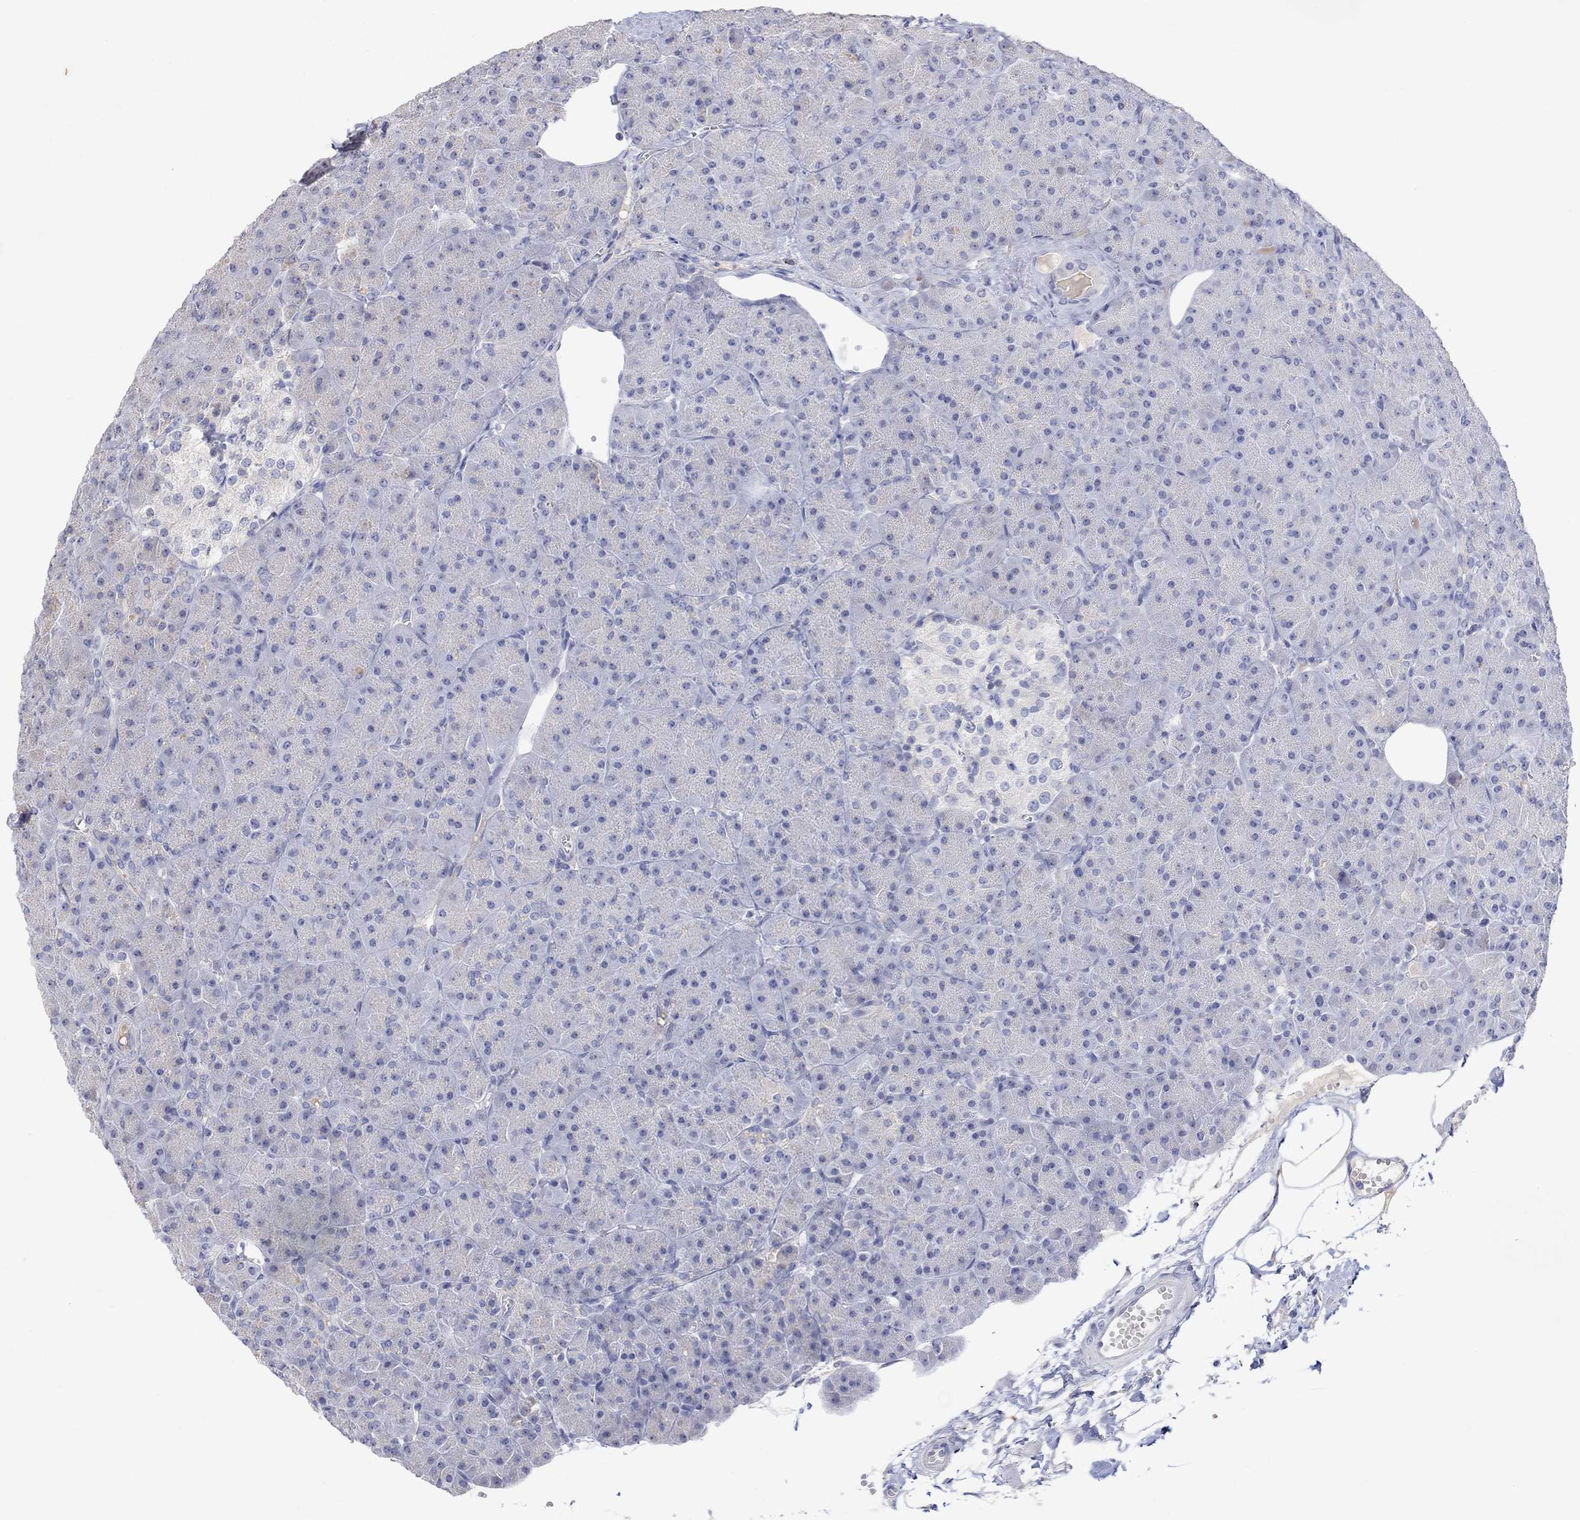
{"staining": {"intensity": "negative", "quantity": "none", "location": "none"}, "tissue": "pancreas", "cell_type": "Exocrine glandular cells", "image_type": "normal", "snomed": [{"axis": "morphology", "description": "Normal tissue, NOS"}, {"axis": "topography", "description": "Pancreas"}], "caption": "DAB immunohistochemical staining of unremarkable human pancreas demonstrates no significant positivity in exocrine glandular cells.", "gene": "FNDC5", "patient": {"sex": "male", "age": 61}}